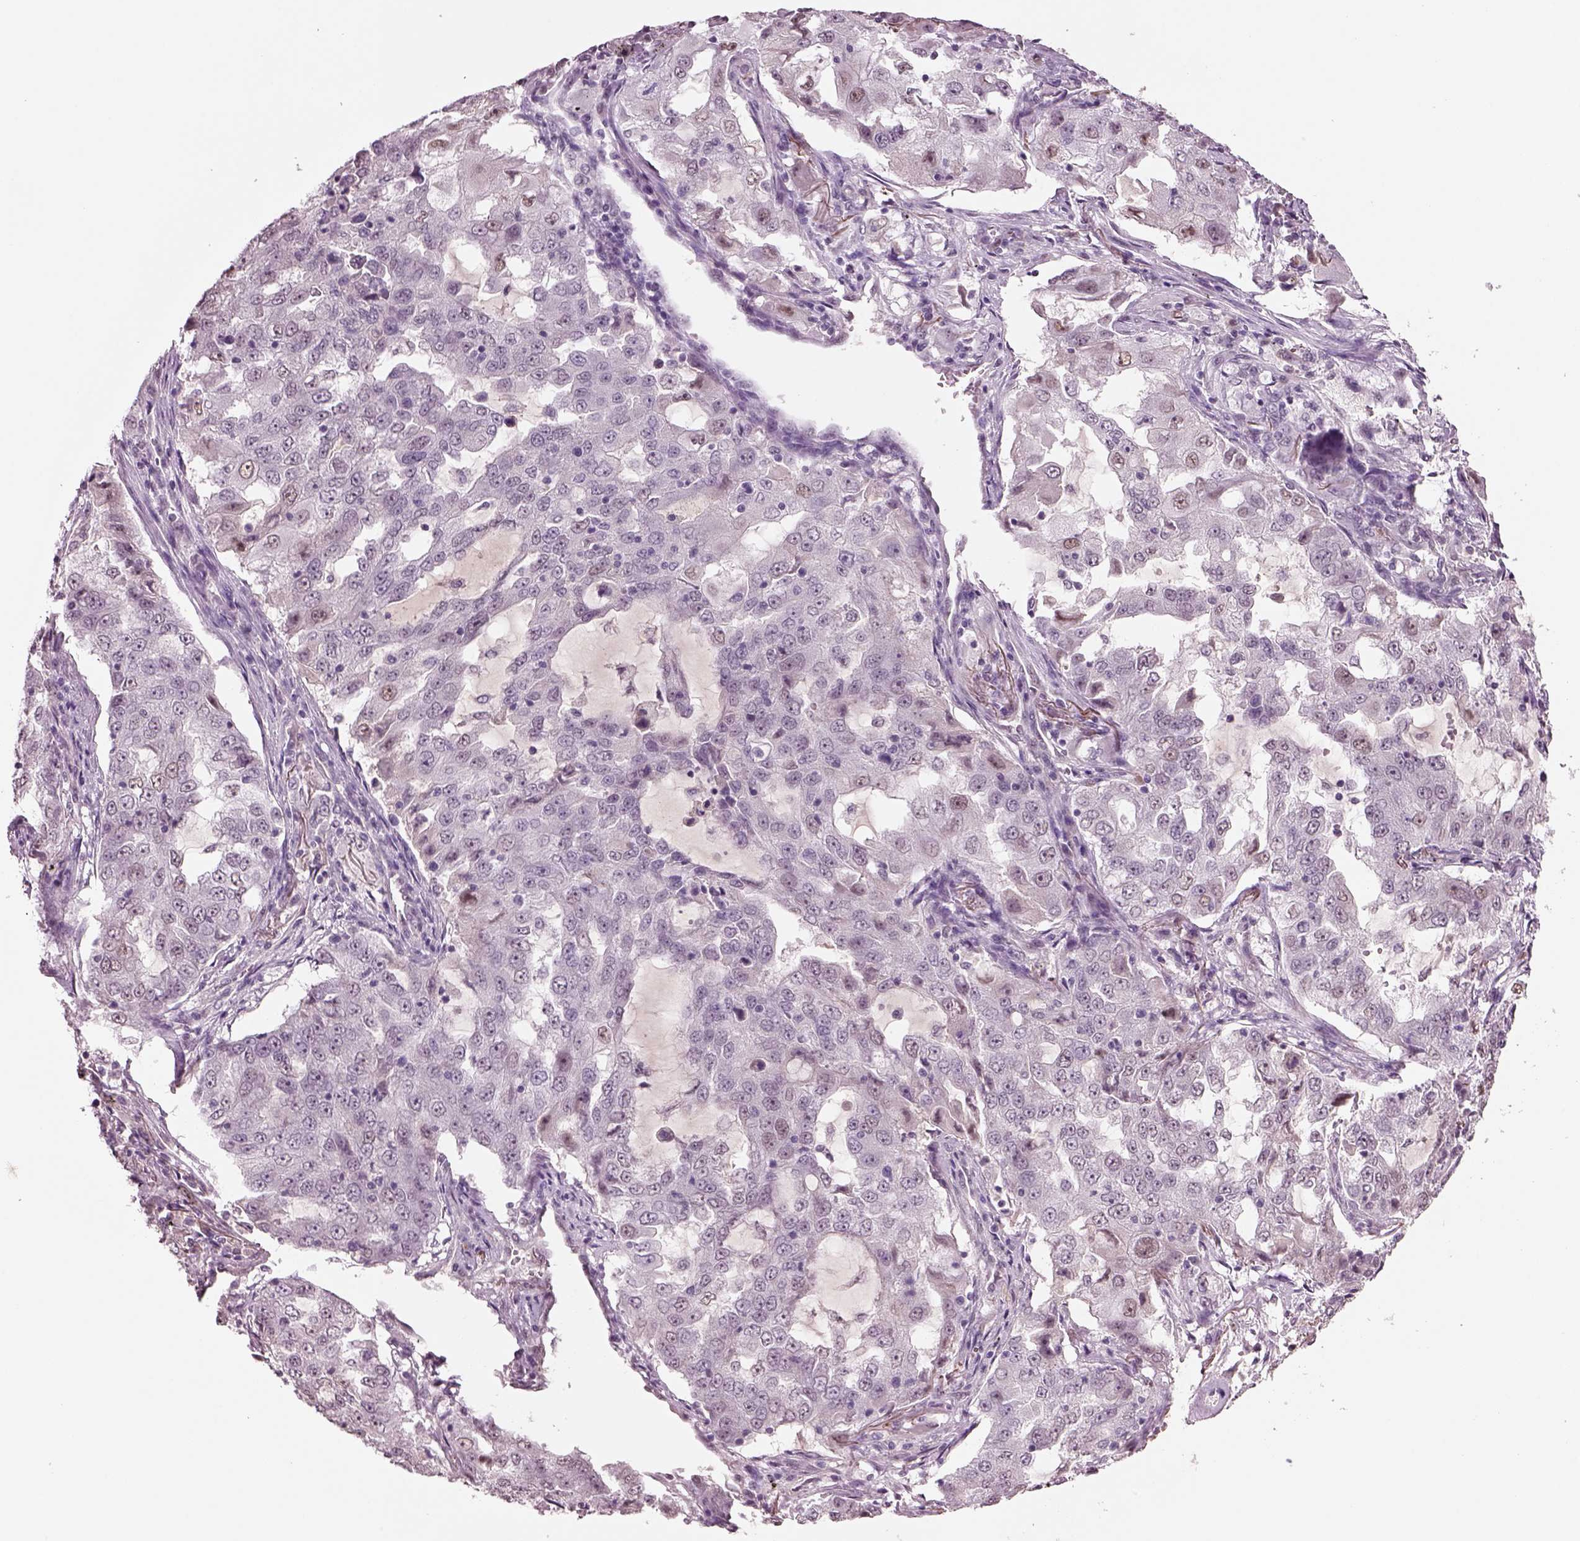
{"staining": {"intensity": "negative", "quantity": "none", "location": "none"}, "tissue": "lung cancer", "cell_type": "Tumor cells", "image_type": "cancer", "snomed": [{"axis": "morphology", "description": "Adenocarcinoma, NOS"}, {"axis": "topography", "description": "Lung"}], "caption": "Immunohistochemistry of lung cancer displays no expression in tumor cells. (Brightfield microscopy of DAB (3,3'-diaminobenzidine) IHC at high magnification).", "gene": "SEPHS1", "patient": {"sex": "female", "age": 61}}